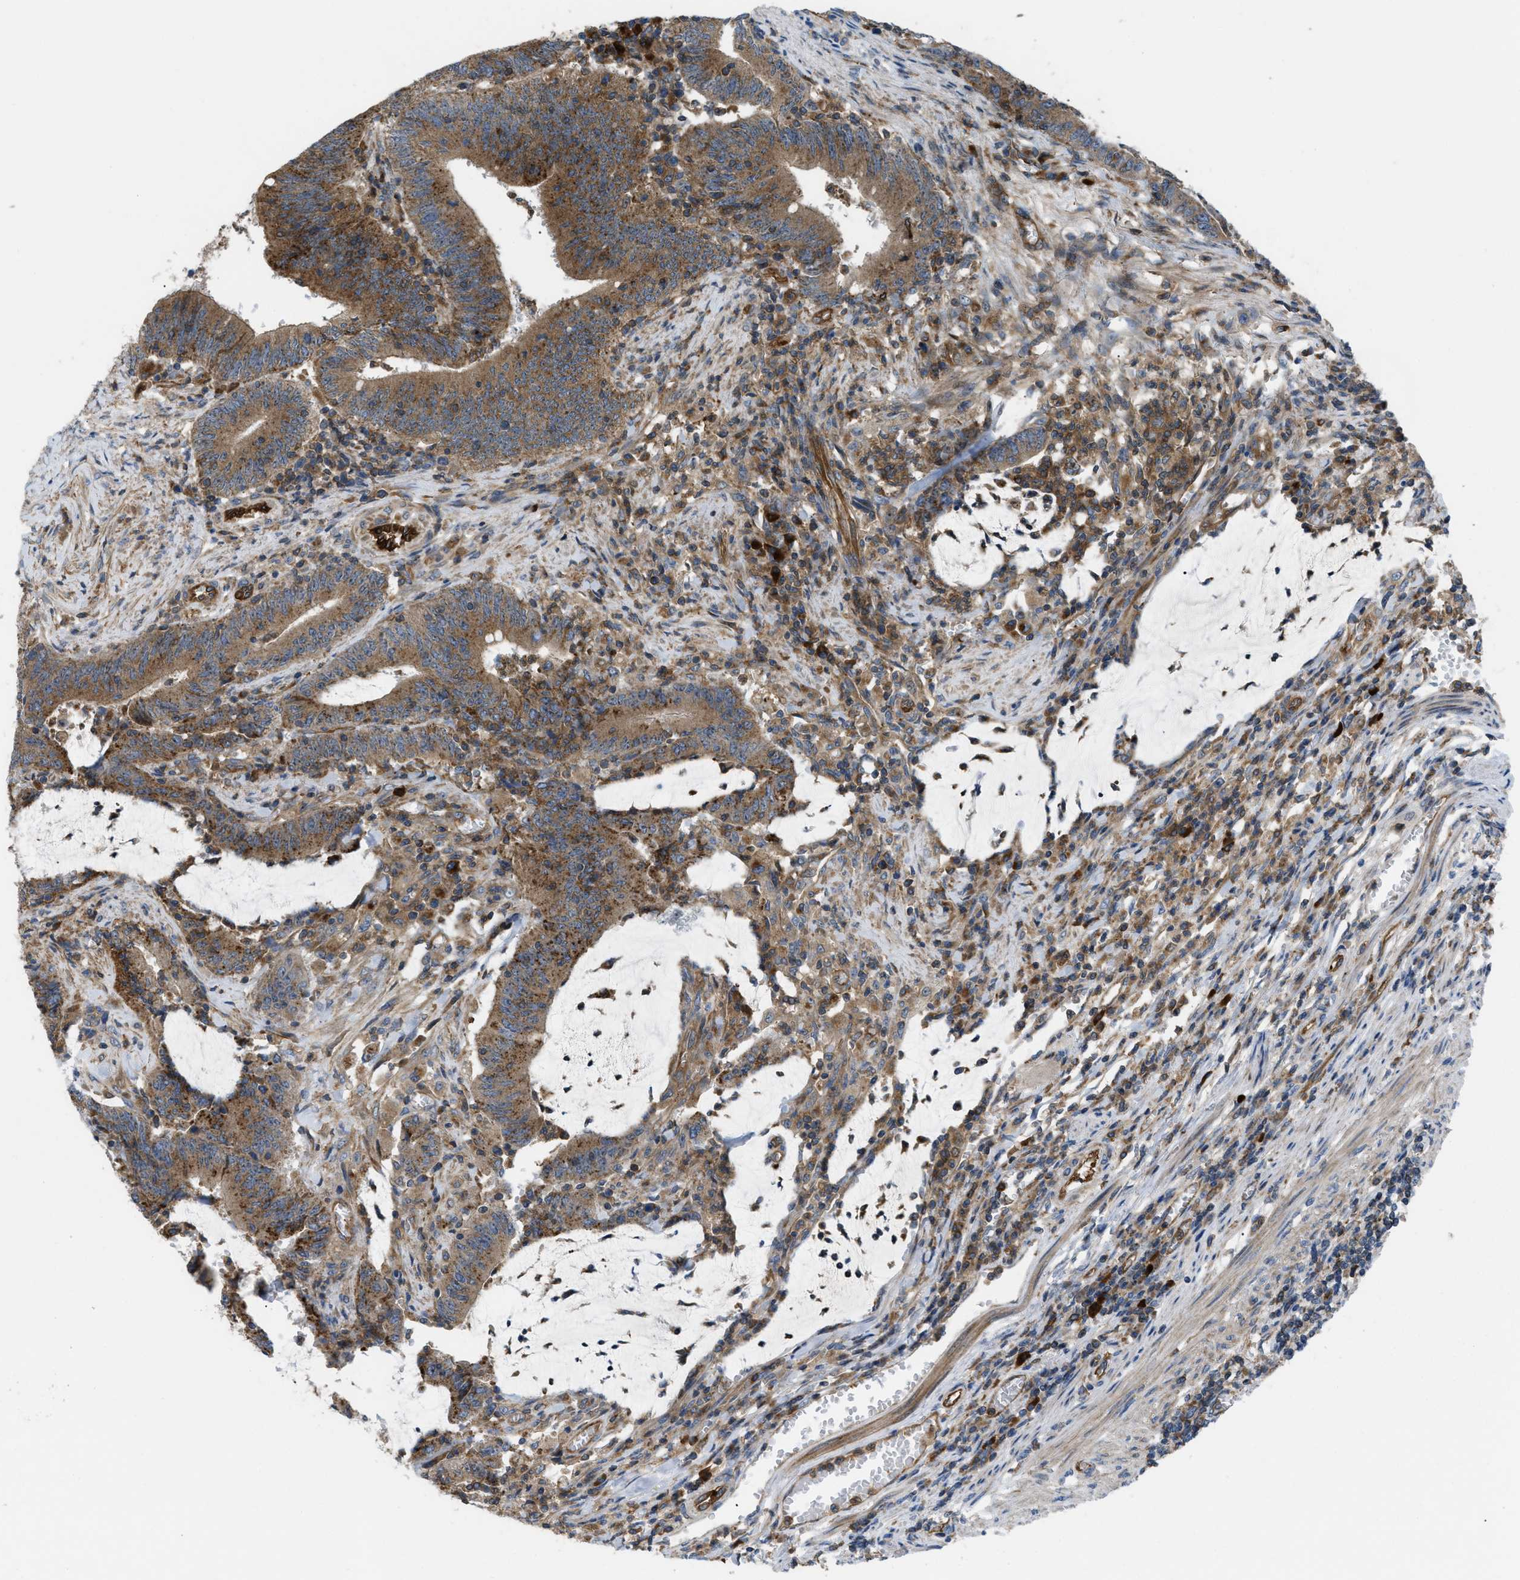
{"staining": {"intensity": "moderate", "quantity": ">75%", "location": "cytoplasmic/membranous"}, "tissue": "colorectal cancer", "cell_type": "Tumor cells", "image_type": "cancer", "snomed": [{"axis": "morphology", "description": "Normal tissue, NOS"}, {"axis": "morphology", "description": "Adenocarcinoma, NOS"}, {"axis": "topography", "description": "Rectum"}], "caption": "High-power microscopy captured an immunohistochemistry (IHC) histopathology image of colorectal adenocarcinoma, revealing moderate cytoplasmic/membranous expression in approximately >75% of tumor cells.", "gene": "ATP2A3", "patient": {"sex": "female", "age": 66}}